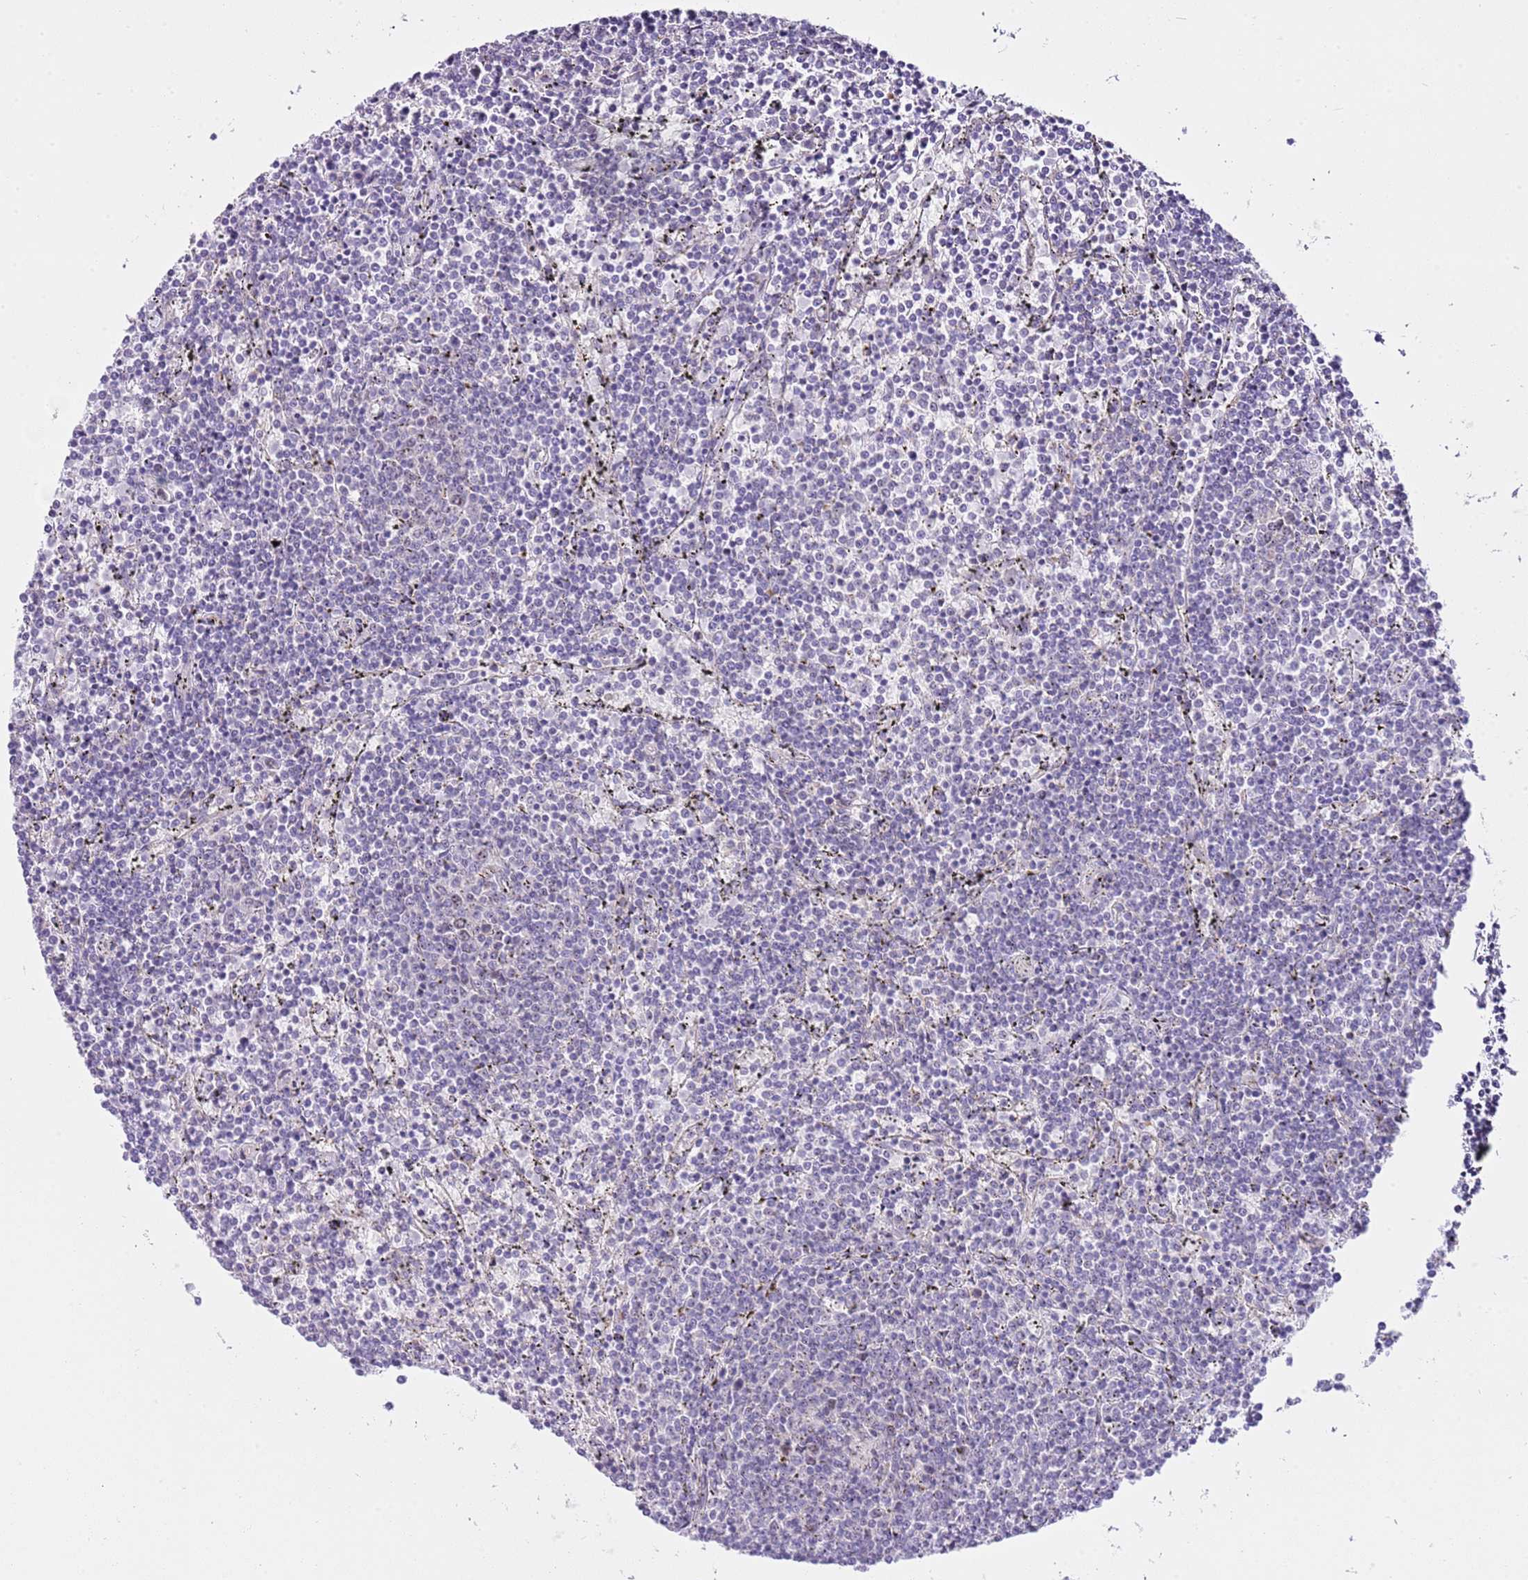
{"staining": {"intensity": "negative", "quantity": "none", "location": "none"}, "tissue": "lymphoma", "cell_type": "Tumor cells", "image_type": "cancer", "snomed": [{"axis": "morphology", "description": "Malignant lymphoma, non-Hodgkin's type, Low grade"}, {"axis": "topography", "description": "Spleen"}], "caption": "Immunohistochemistry (IHC) of human malignant lymphoma, non-Hodgkin's type (low-grade) demonstrates no staining in tumor cells. (Brightfield microscopy of DAB (3,3'-diaminobenzidine) immunohistochemistry (IHC) at high magnification).", "gene": "FBRSL1", "patient": {"sex": "female", "age": 50}}